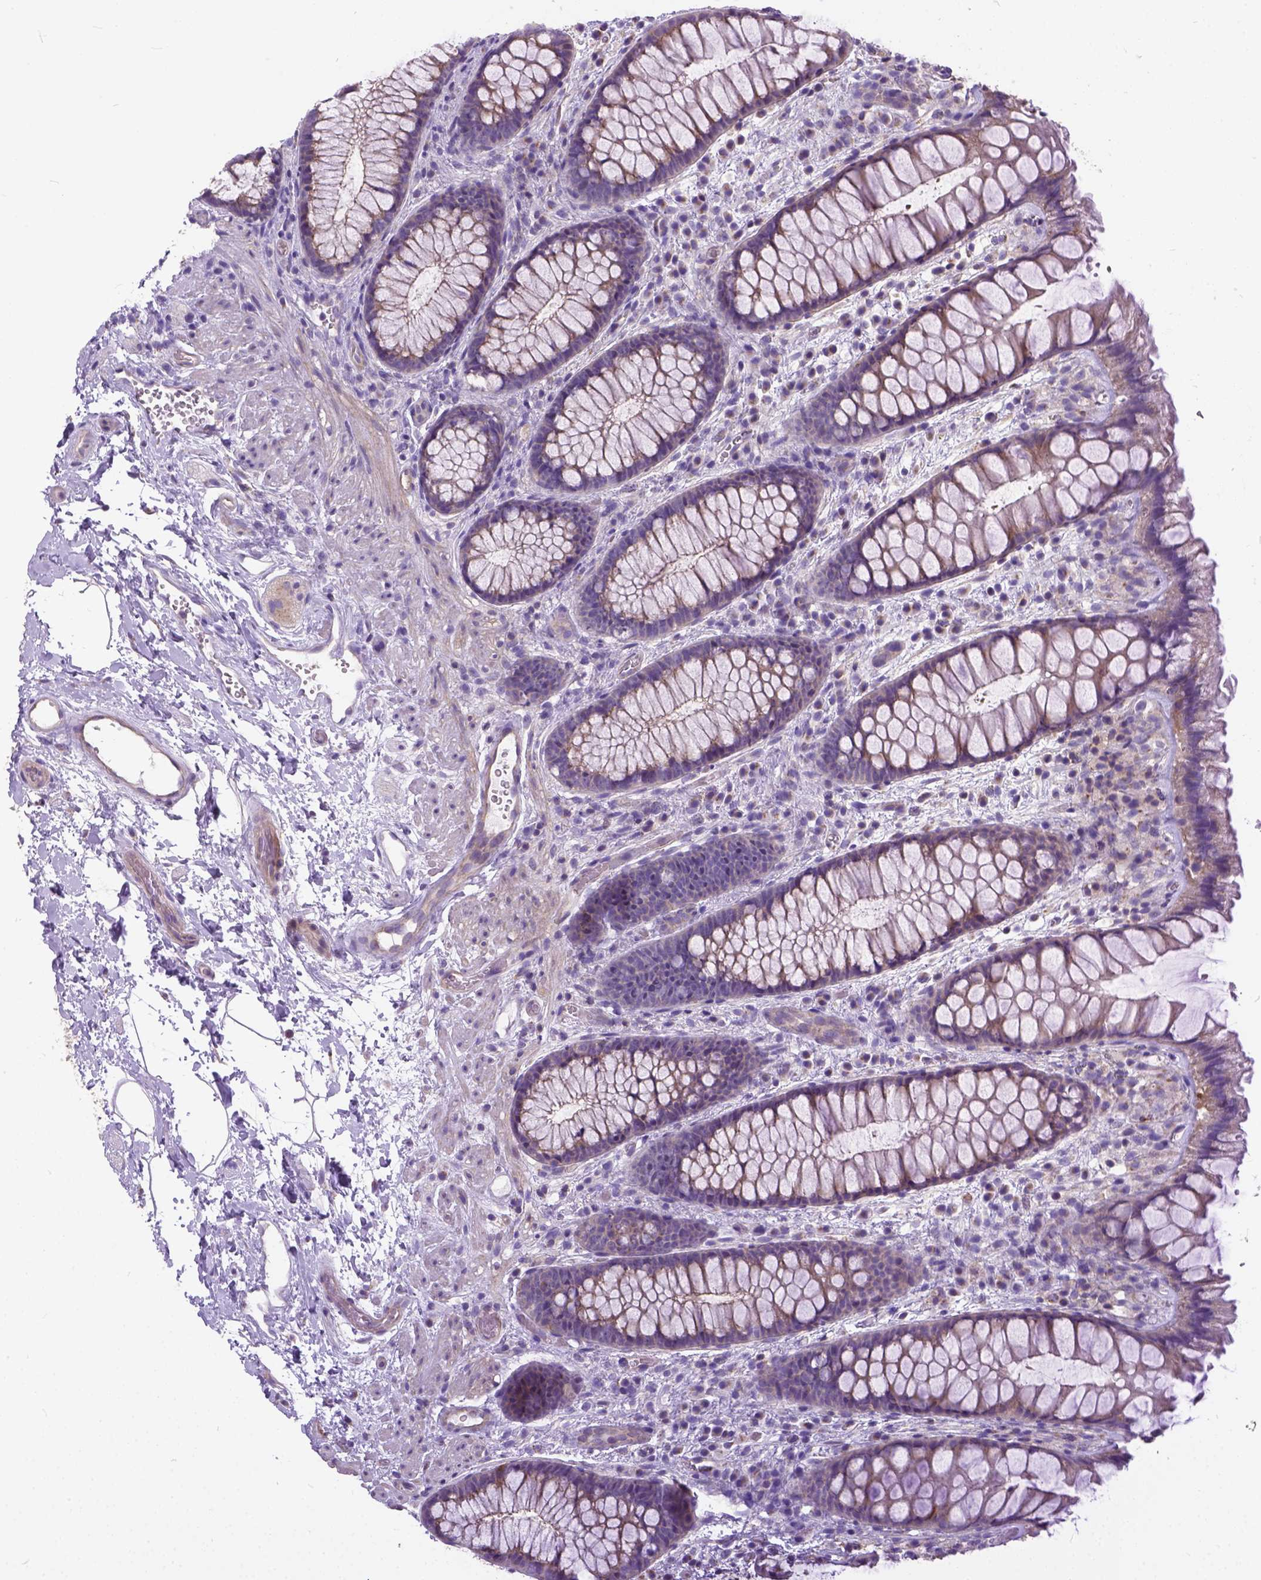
{"staining": {"intensity": "weak", "quantity": ">75%", "location": "cytoplasmic/membranous"}, "tissue": "rectum", "cell_type": "Glandular cells", "image_type": "normal", "snomed": [{"axis": "morphology", "description": "Normal tissue, NOS"}, {"axis": "topography", "description": "Rectum"}], "caption": "Protein expression analysis of normal human rectum reveals weak cytoplasmic/membranous staining in approximately >75% of glandular cells. (DAB IHC with brightfield microscopy, high magnification).", "gene": "BANF2", "patient": {"sex": "female", "age": 62}}